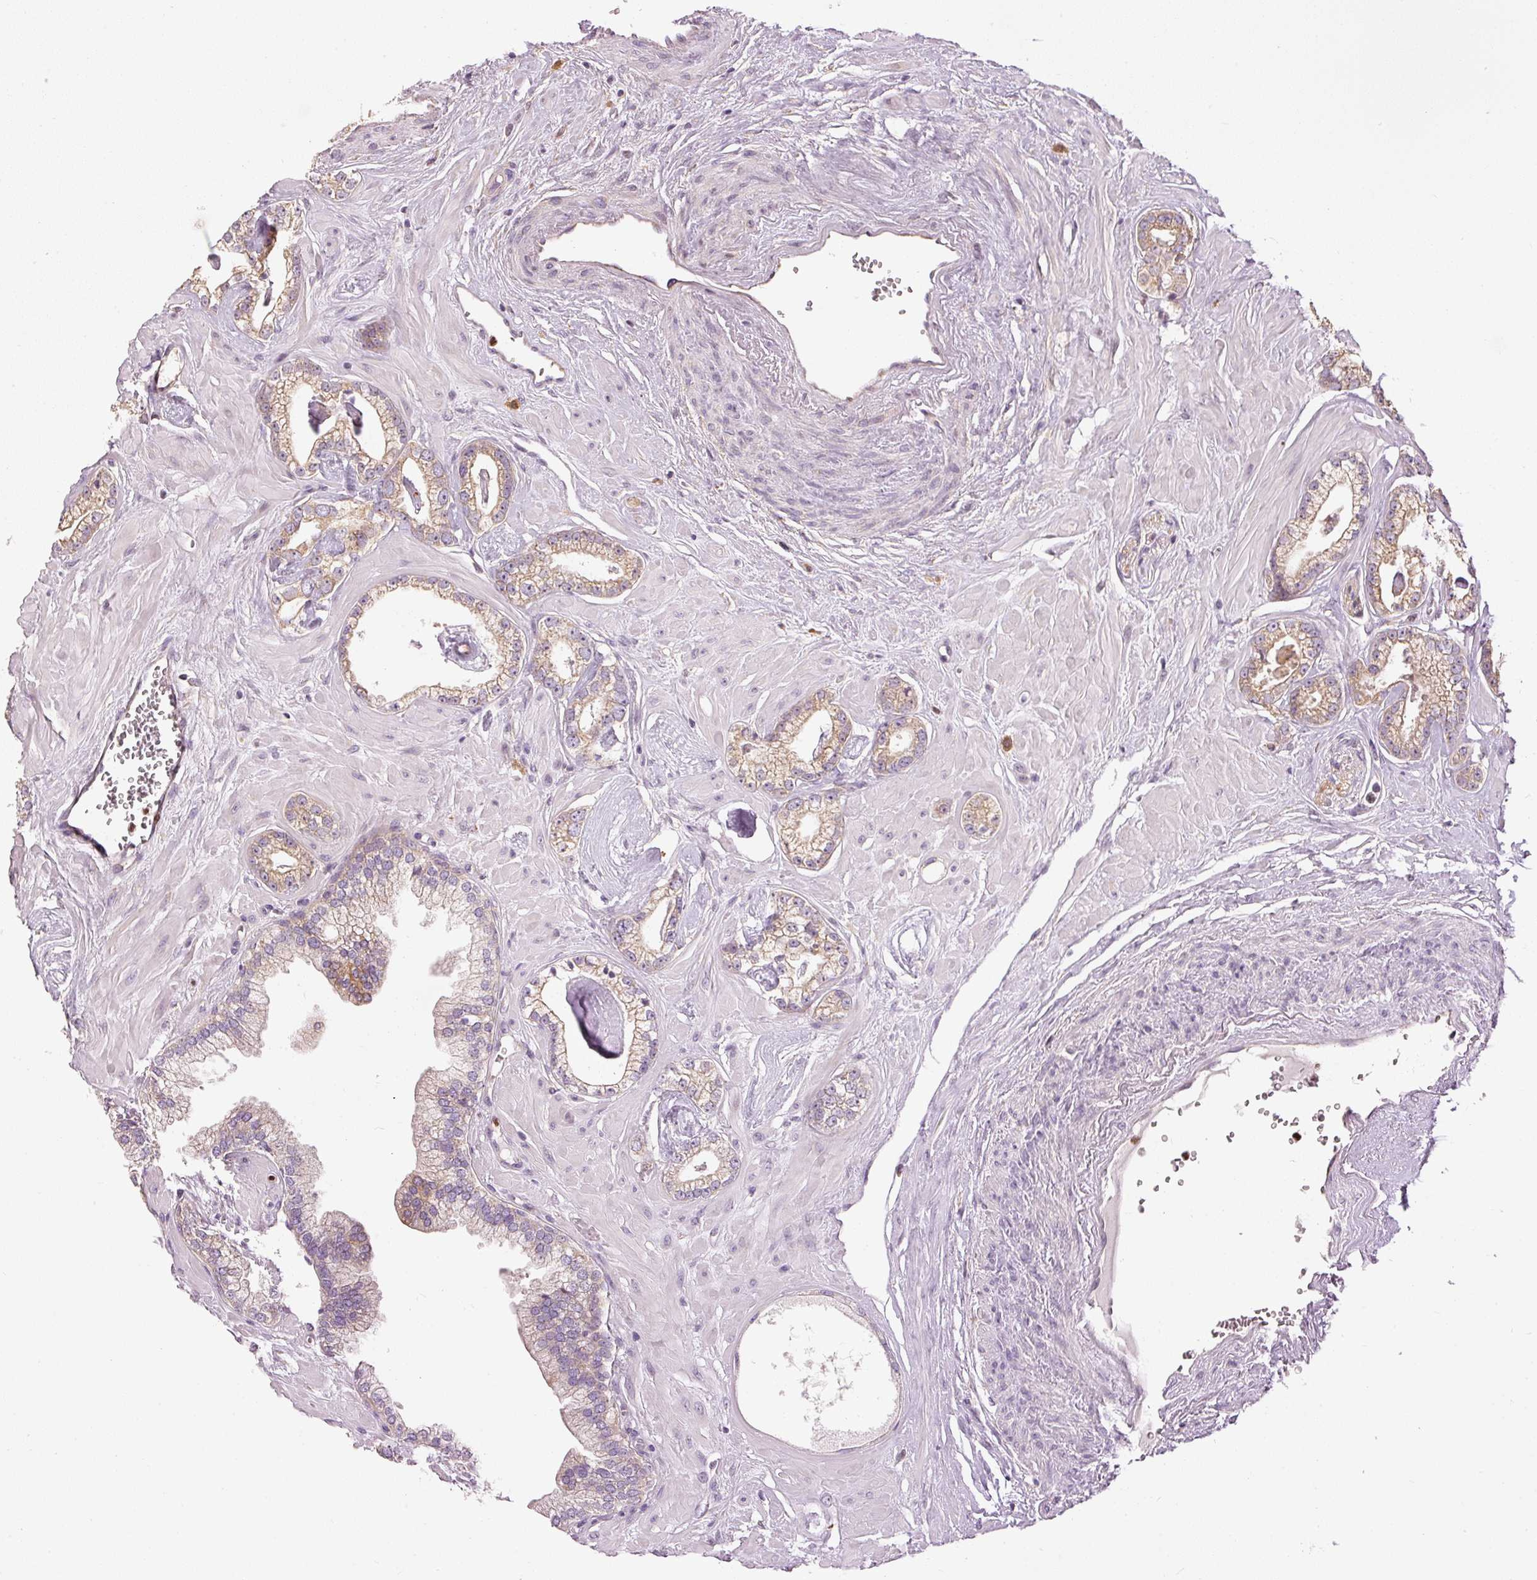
{"staining": {"intensity": "weak", "quantity": ">75%", "location": "cytoplasmic/membranous"}, "tissue": "prostate cancer", "cell_type": "Tumor cells", "image_type": "cancer", "snomed": [{"axis": "morphology", "description": "Adenocarcinoma, Low grade"}, {"axis": "topography", "description": "Prostate"}], "caption": "IHC photomicrograph of neoplastic tissue: human adenocarcinoma (low-grade) (prostate) stained using immunohistochemistry (IHC) exhibits low levels of weak protein expression localized specifically in the cytoplasmic/membranous of tumor cells, appearing as a cytoplasmic/membranous brown color.", "gene": "MTHFD1L", "patient": {"sex": "male", "age": 60}}